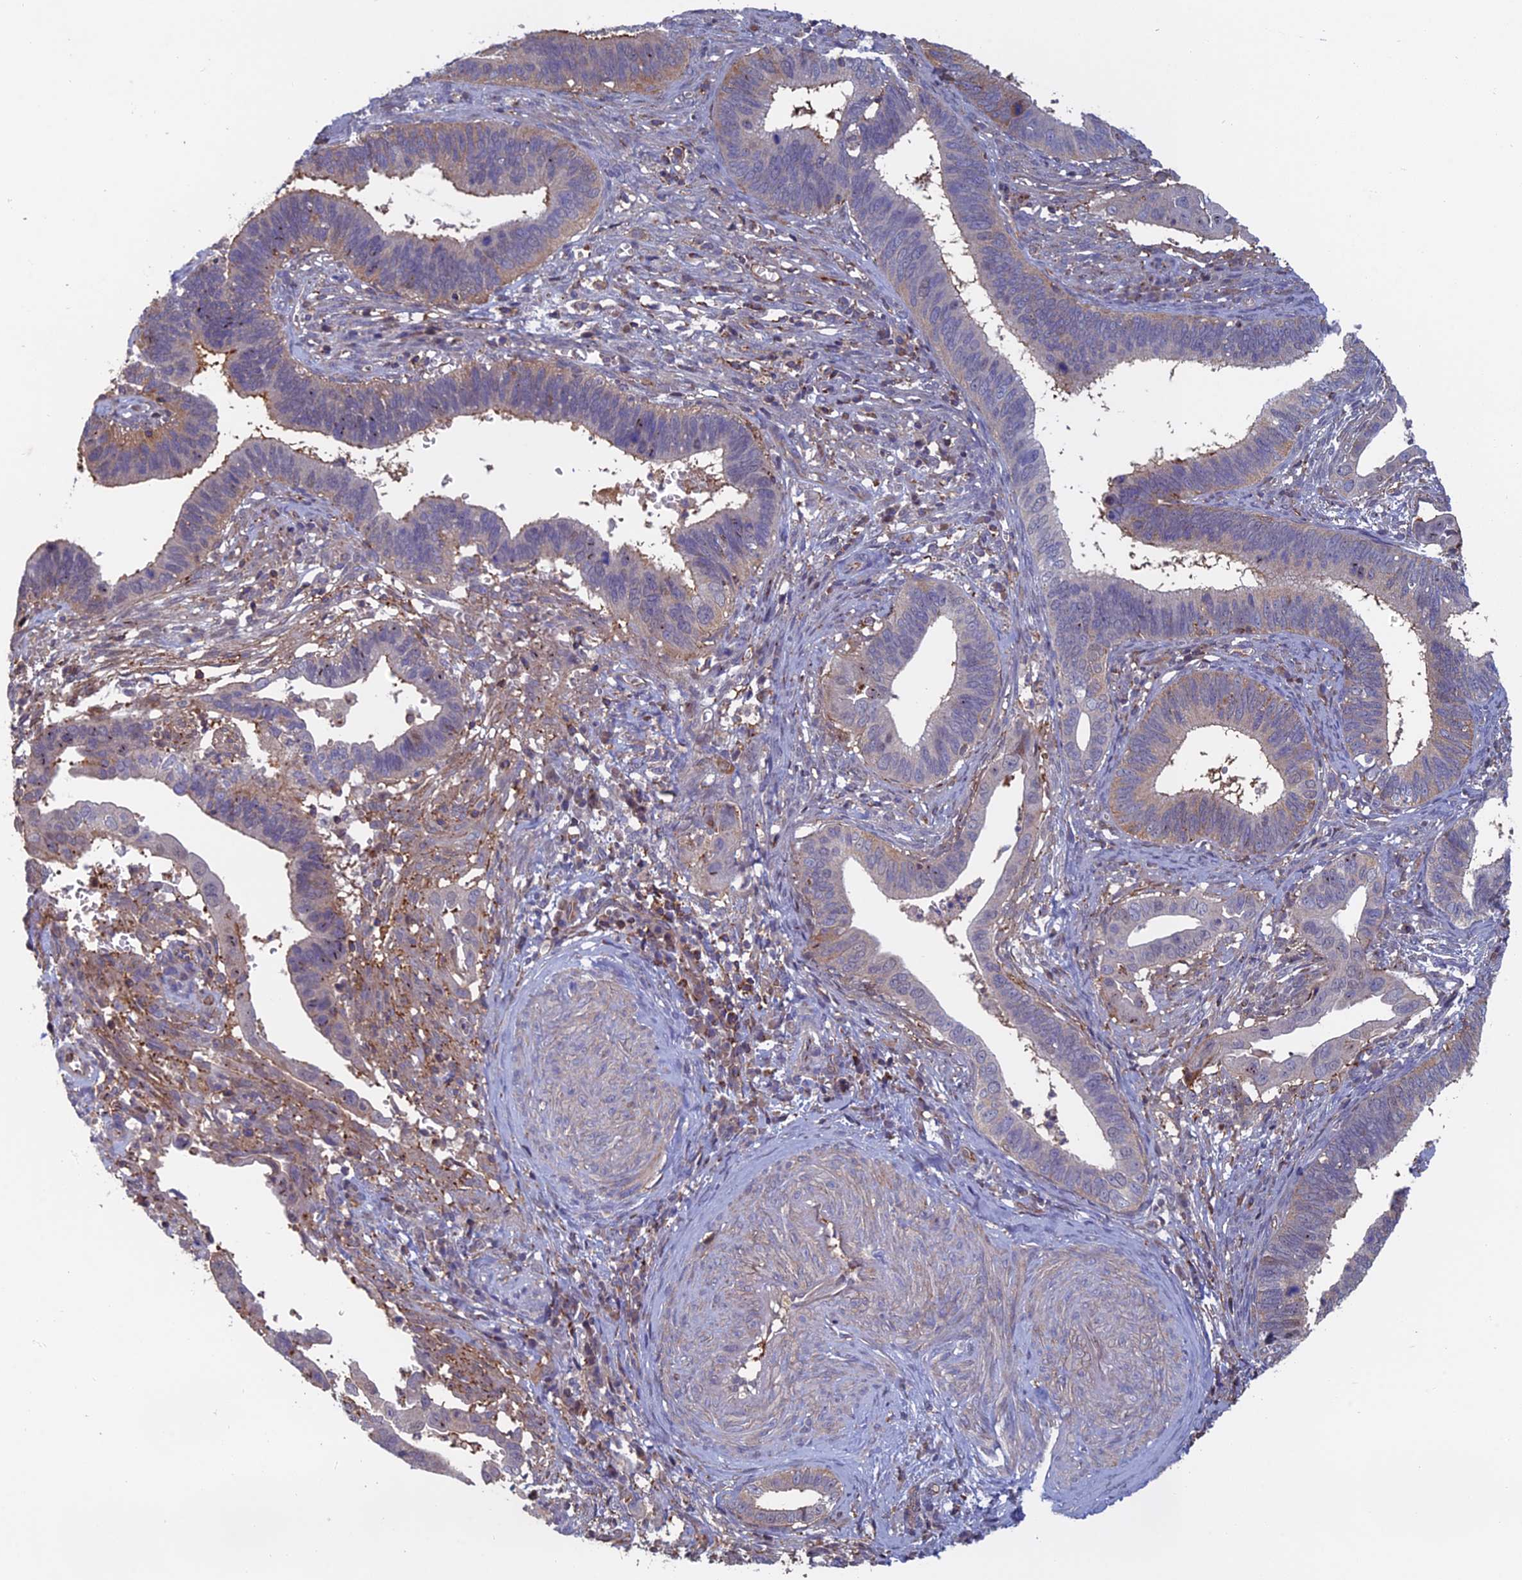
{"staining": {"intensity": "weak", "quantity": "<25%", "location": "cytoplasmic/membranous"}, "tissue": "cervical cancer", "cell_type": "Tumor cells", "image_type": "cancer", "snomed": [{"axis": "morphology", "description": "Adenocarcinoma, NOS"}, {"axis": "topography", "description": "Cervix"}], "caption": "A micrograph of cervical cancer (adenocarcinoma) stained for a protein reveals no brown staining in tumor cells.", "gene": "C15orf62", "patient": {"sex": "female", "age": 42}}